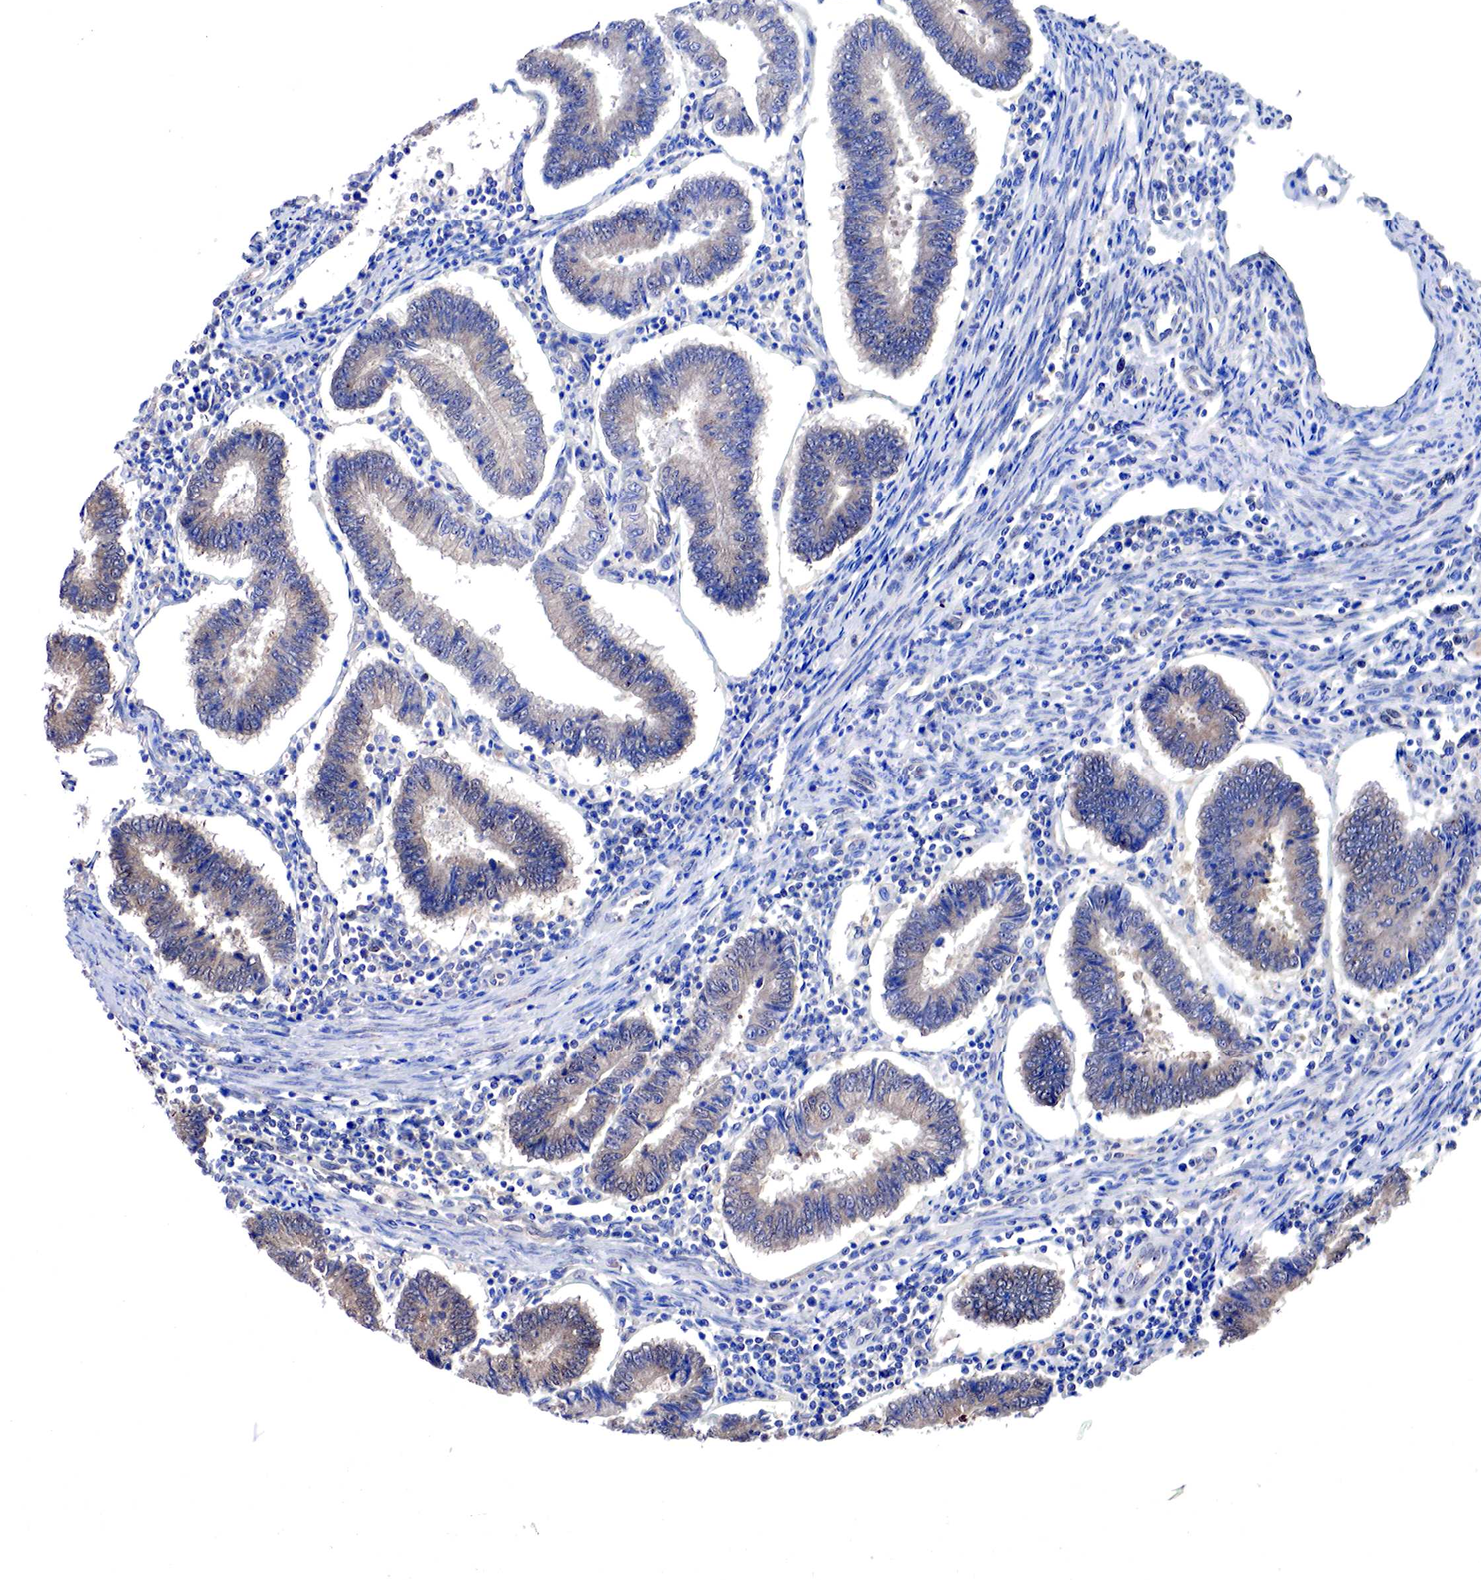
{"staining": {"intensity": "weak", "quantity": "<25%", "location": "cytoplasmic/membranous,nuclear"}, "tissue": "endometrial cancer", "cell_type": "Tumor cells", "image_type": "cancer", "snomed": [{"axis": "morphology", "description": "Adenocarcinoma, NOS"}, {"axis": "topography", "description": "Endometrium"}], "caption": "Immunohistochemistry histopathology image of human adenocarcinoma (endometrial) stained for a protein (brown), which demonstrates no positivity in tumor cells.", "gene": "PABIR2", "patient": {"sex": "female", "age": 75}}